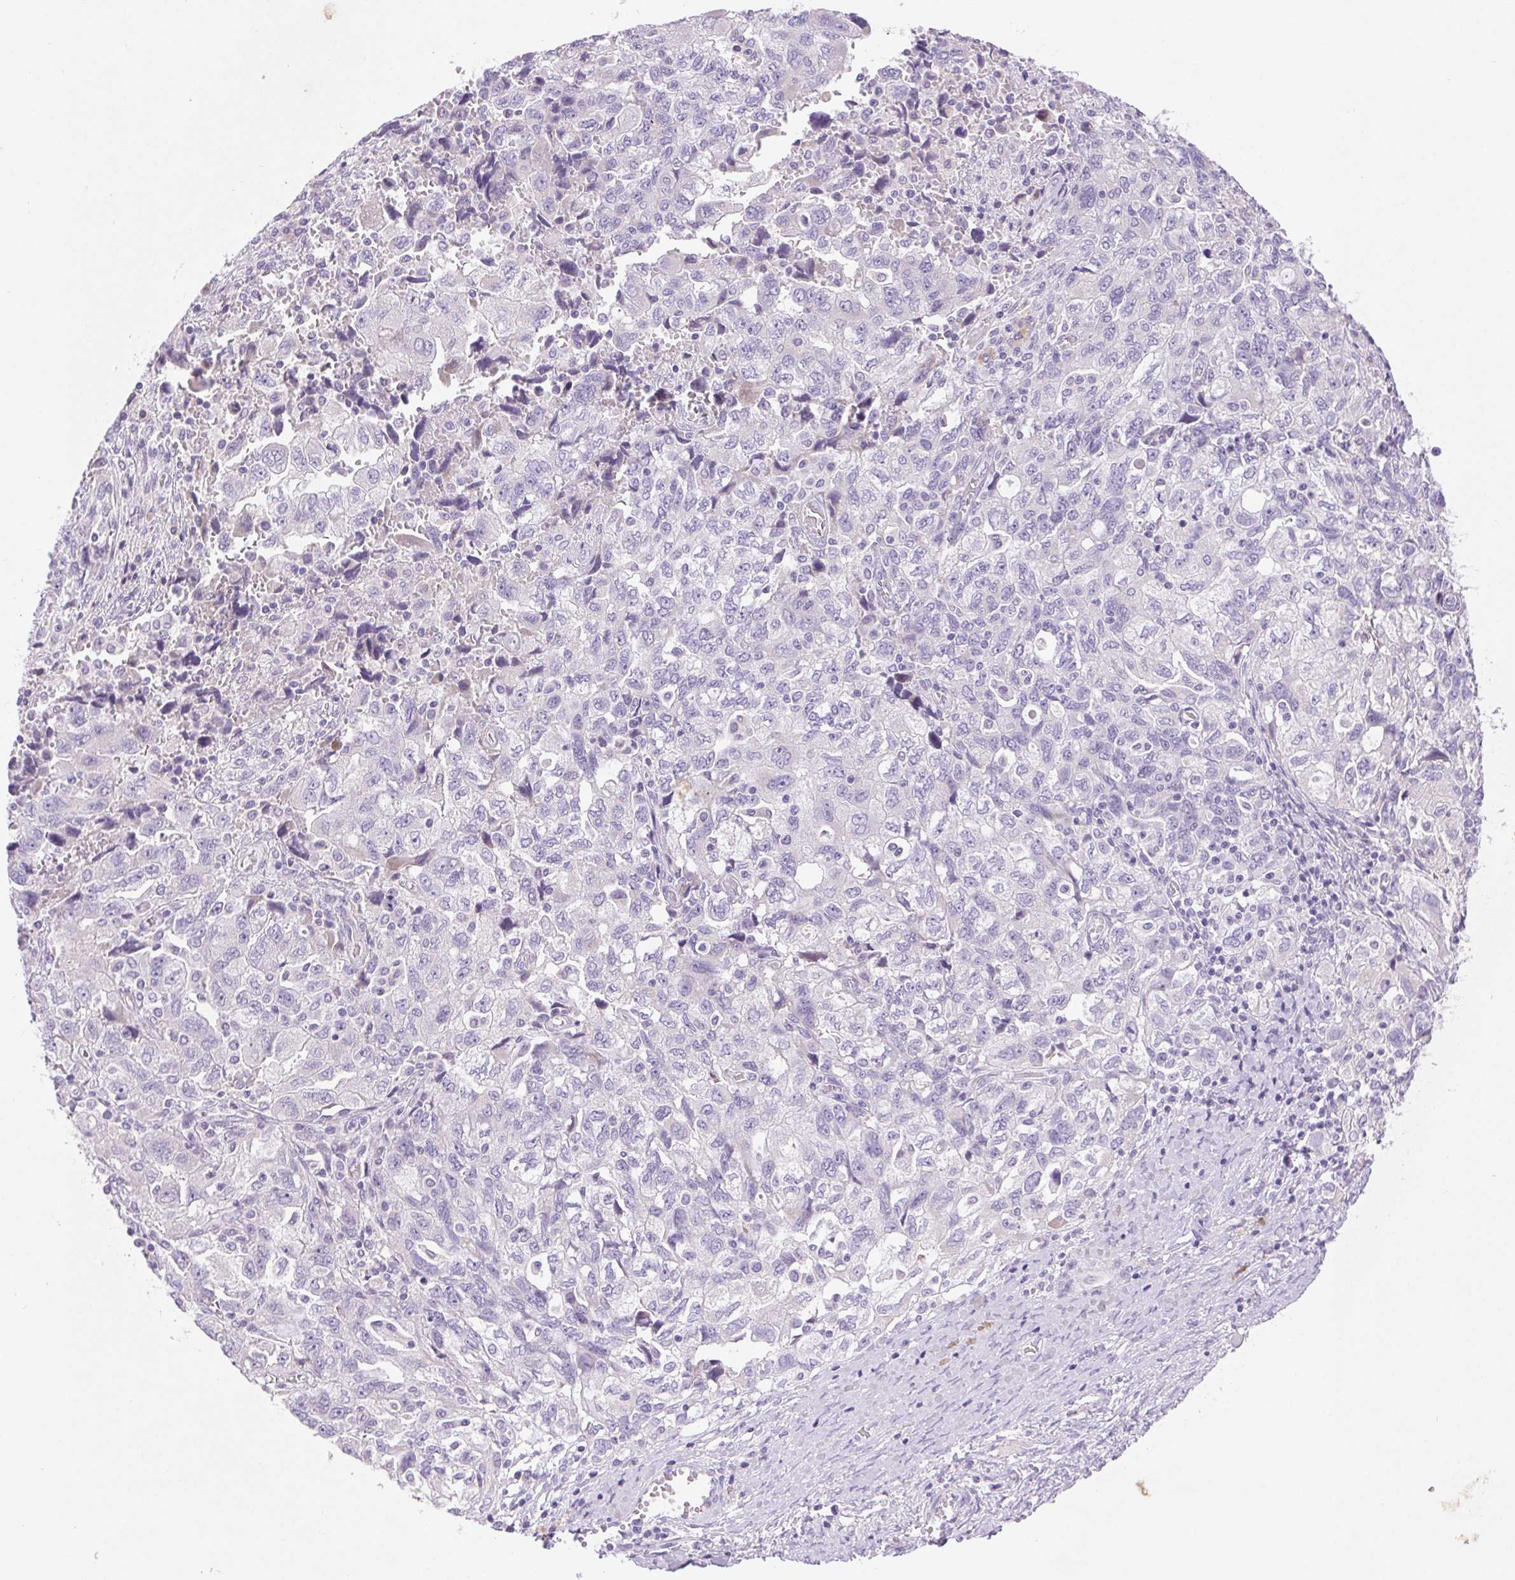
{"staining": {"intensity": "negative", "quantity": "none", "location": "none"}, "tissue": "ovarian cancer", "cell_type": "Tumor cells", "image_type": "cancer", "snomed": [{"axis": "morphology", "description": "Carcinoma, NOS"}, {"axis": "morphology", "description": "Cystadenocarcinoma, serous, NOS"}, {"axis": "topography", "description": "Ovary"}], "caption": "Ovarian cancer (serous cystadenocarcinoma) stained for a protein using IHC reveals no positivity tumor cells.", "gene": "ARHGAP11B", "patient": {"sex": "female", "age": 69}}